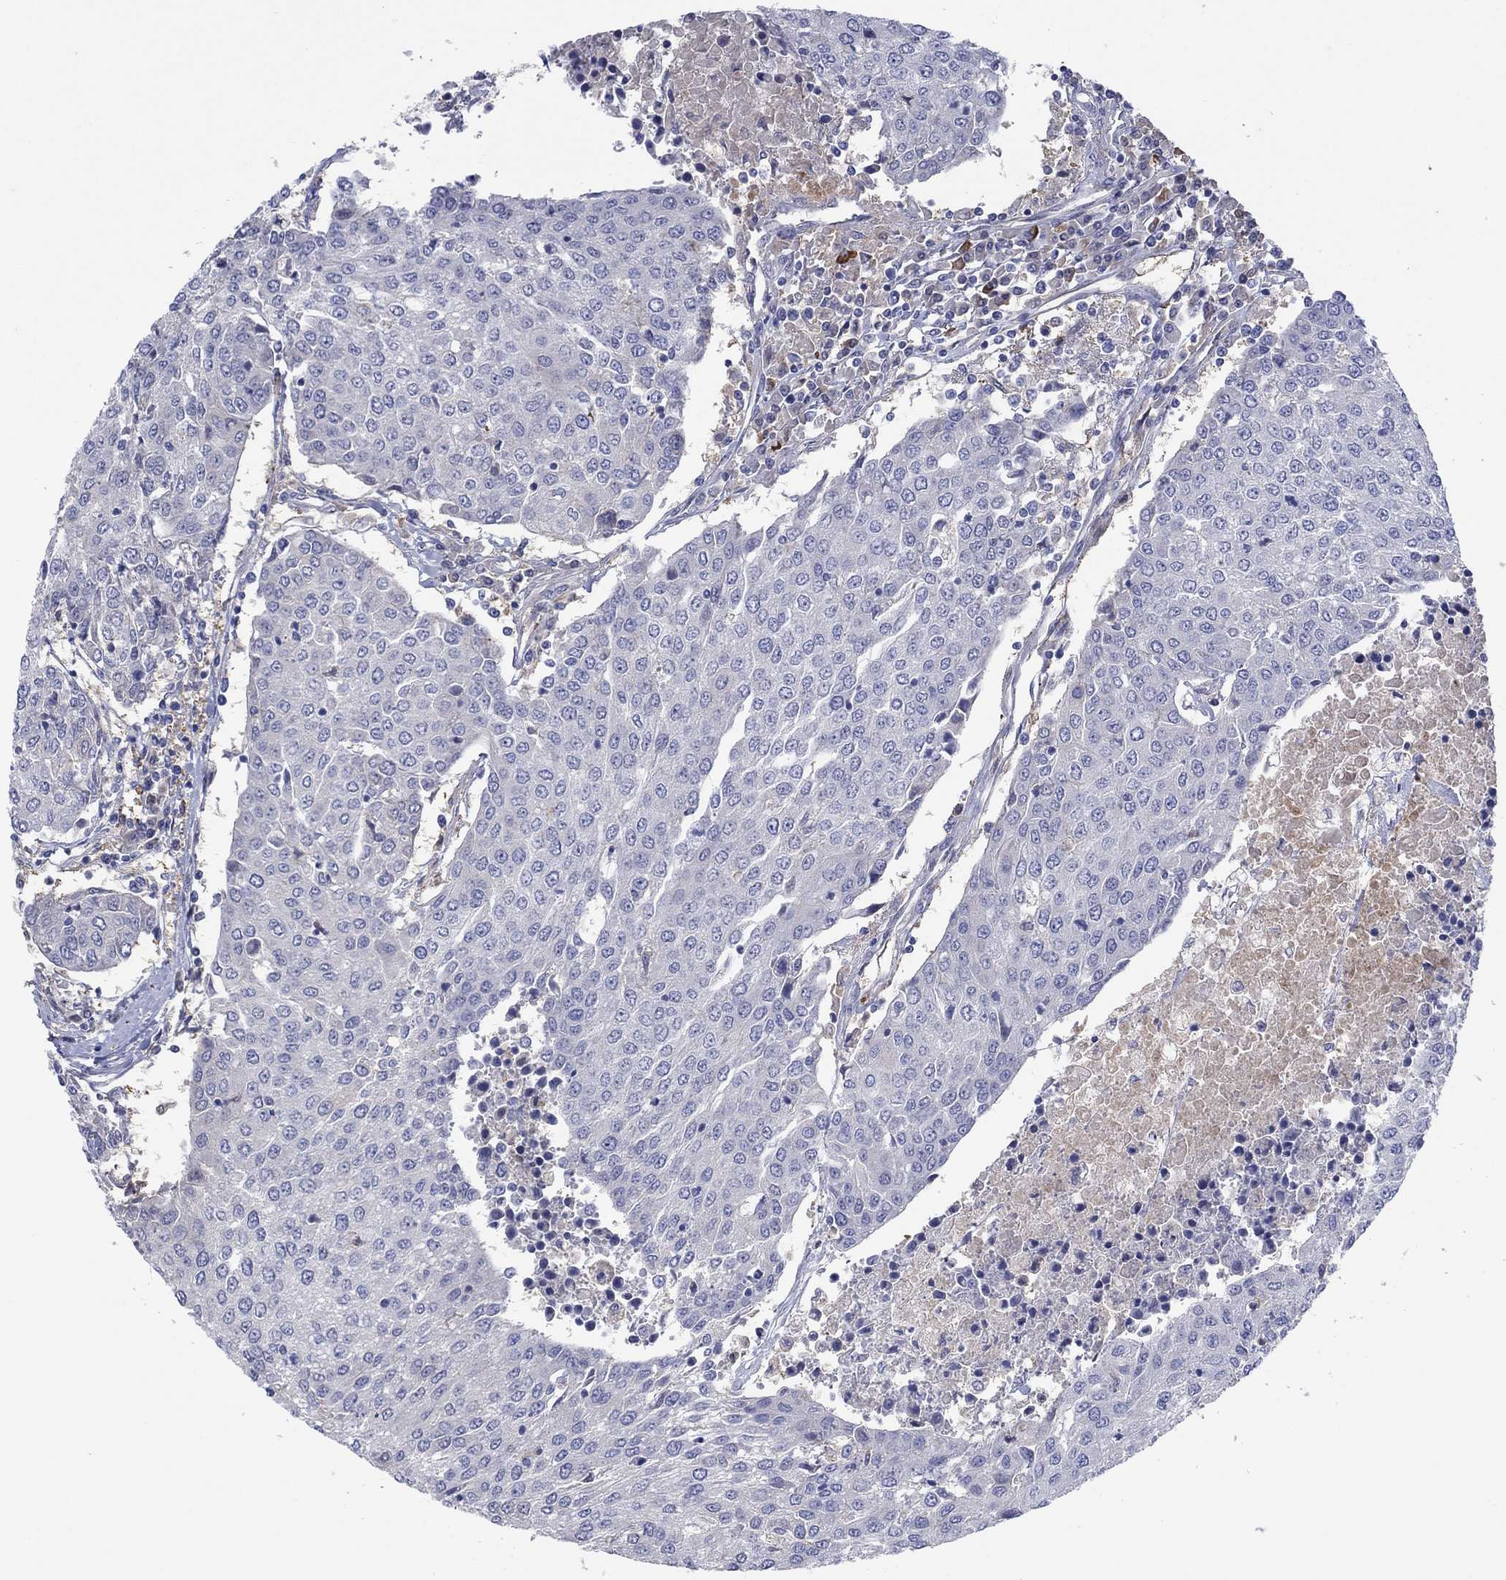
{"staining": {"intensity": "negative", "quantity": "none", "location": "none"}, "tissue": "urothelial cancer", "cell_type": "Tumor cells", "image_type": "cancer", "snomed": [{"axis": "morphology", "description": "Urothelial carcinoma, High grade"}, {"axis": "topography", "description": "Urinary bladder"}], "caption": "Photomicrograph shows no significant protein staining in tumor cells of urothelial carcinoma (high-grade).", "gene": "PLCL2", "patient": {"sex": "female", "age": 85}}